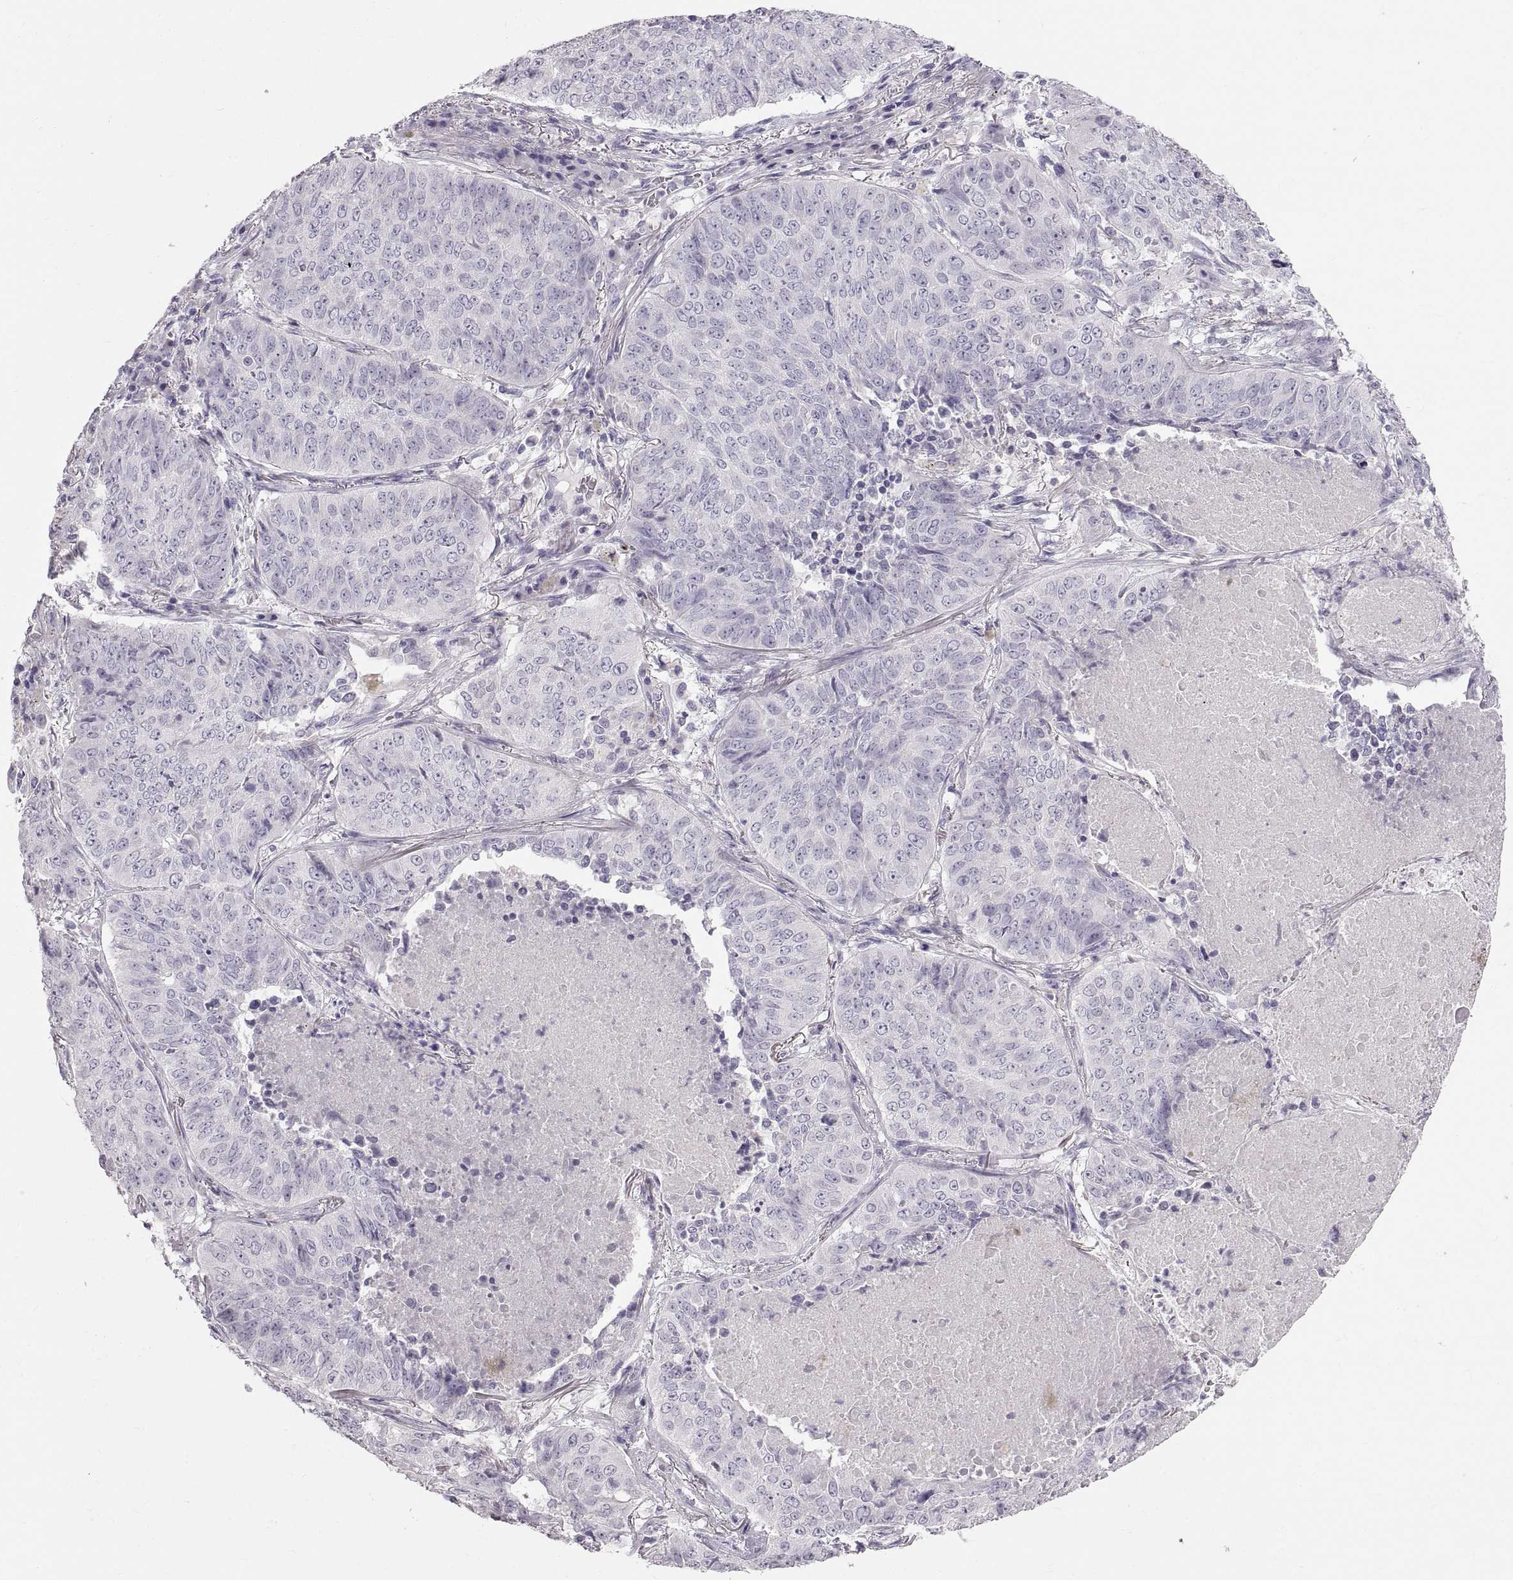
{"staining": {"intensity": "negative", "quantity": "none", "location": "none"}, "tissue": "lung cancer", "cell_type": "Tumor cells", "image_type": "cancer", "snomed": [{"axis": "morphology", "description": "Normal tissue, NOS"}, {"axis": "morphology", "description": "Squamous cell carcinoma, NOS"}, {"axis": "topography", "description": "Bronchus"}, {"axis": "topography", "description": "Lung"}], "caption": "Lung cancer was stained to show a protein in brown. There is no significant positivity in tumor cells.", "gene": "WBP2NL", "patient": {"sex": "male", "age": 64}}